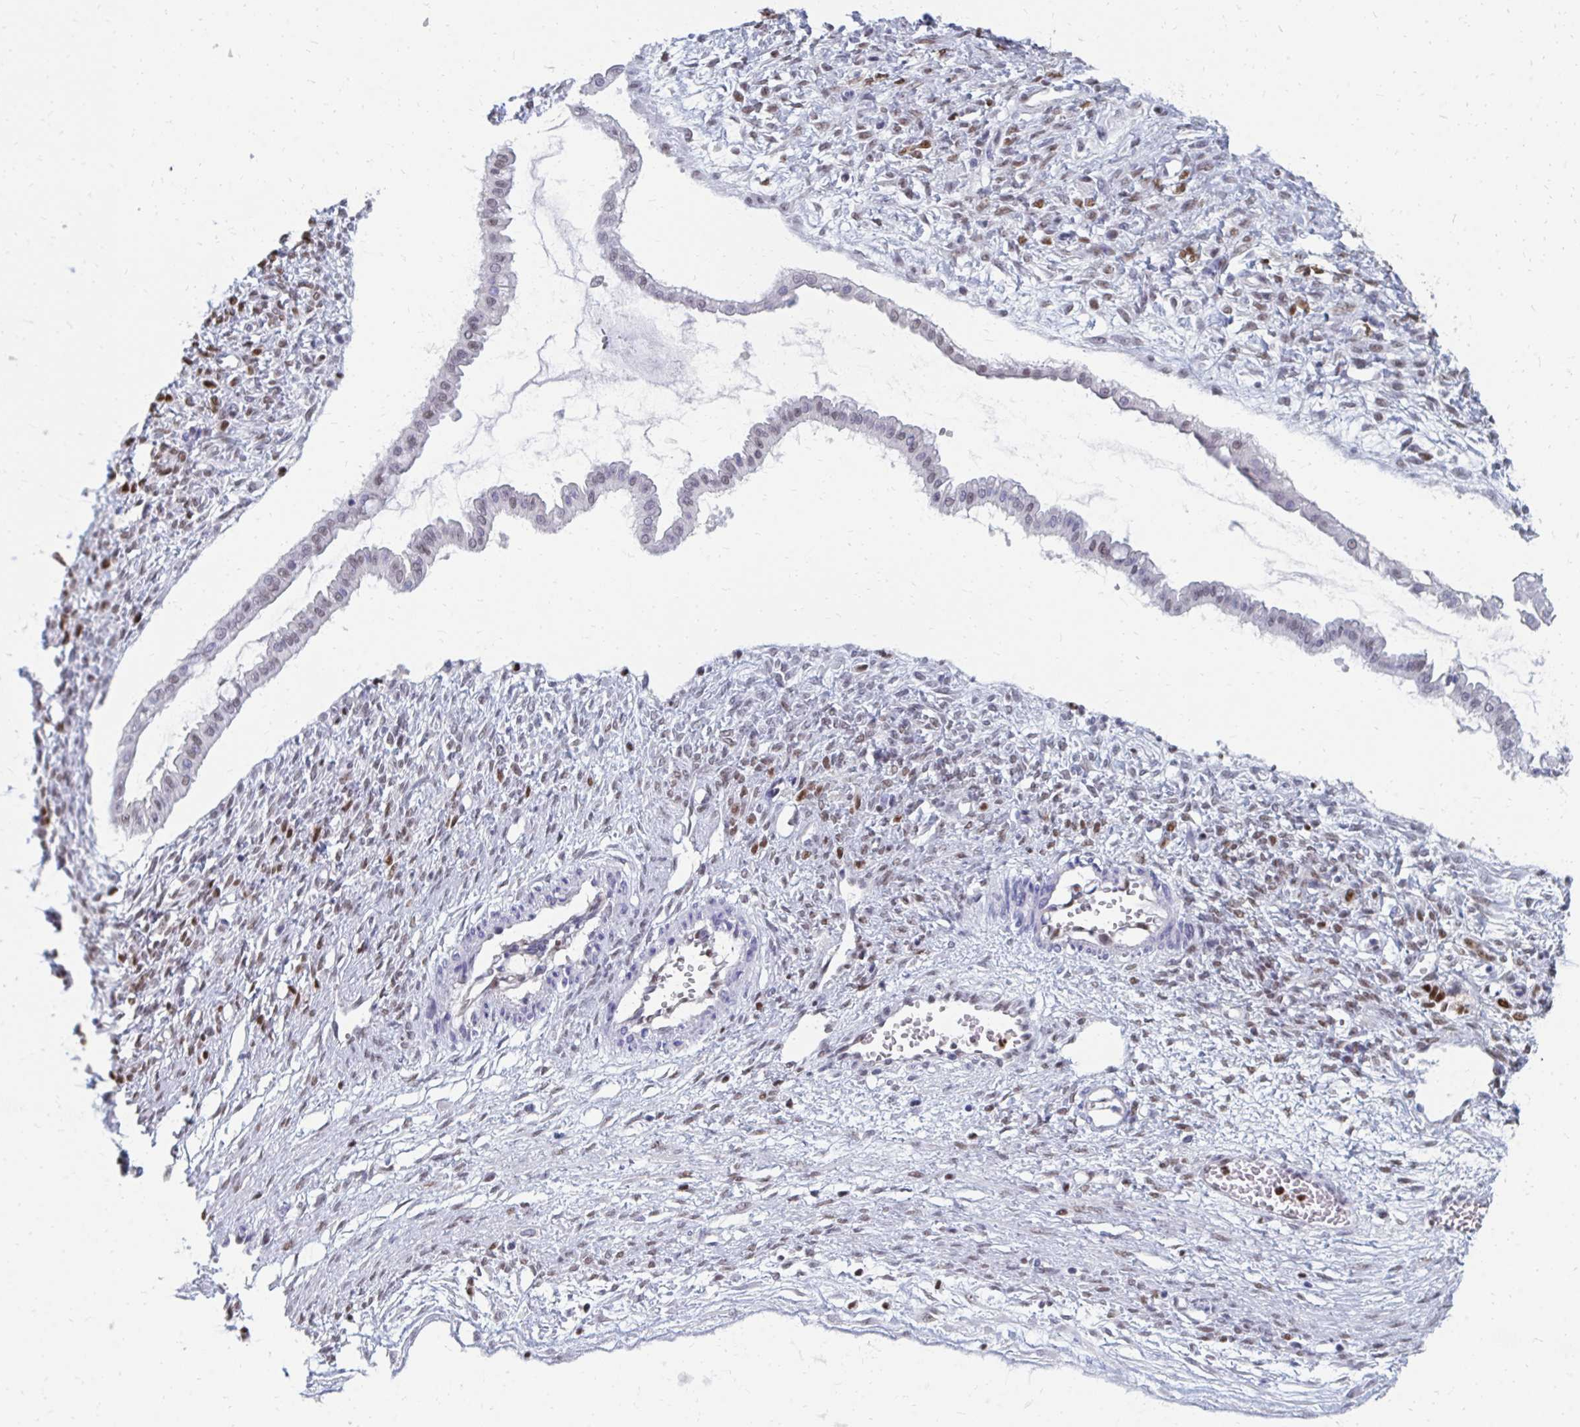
{"staining": {"intensity": "weak", "quantity": "25%-75%", "location": "nuclear"}, "tissue": "ovarian cancer", "cell_type": "Tumor cells", "image_type": "cancer", "snomed": [{"axis": "morphology", "description": "Cystadenocarcinoma, mucinous, NOS"}, {"axis": "topography", "description": "Ovary"}], "caption": "Protein analysis of mucinous cystadenocarcinoma (ovarian) tissue exhibits weak nuclear positivity in about 25%-75% of tumor cells.", "gene": "PLK3", "patient": {"sex": "female", "age": 73}}